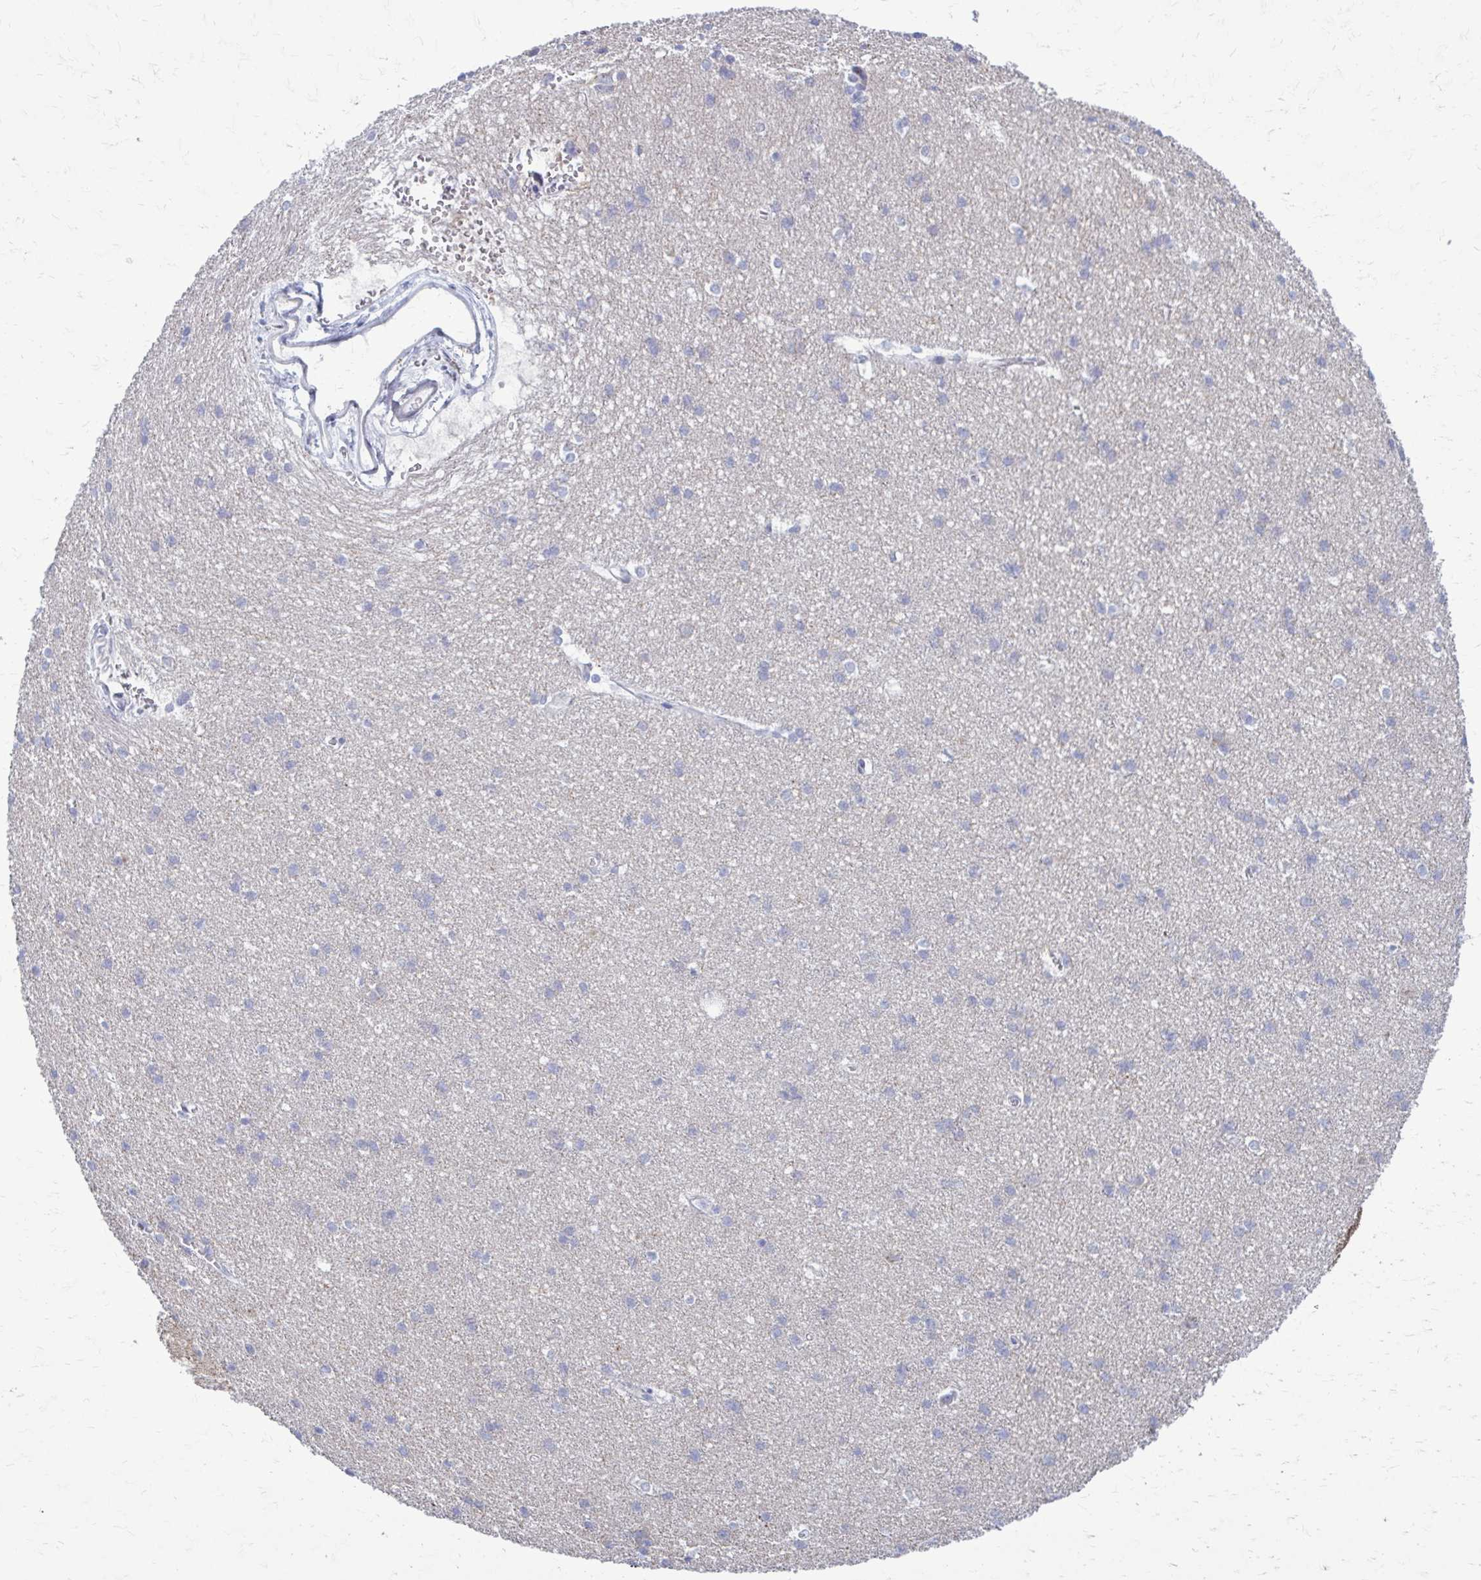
{"staining": {"intensity": "negative", "quantity": "none", "location": "none"}, "tissue": "cerebral cortex", "cell_type": "Endothelial cells", "image_type": "normal", "snomed": [{"axis": "morphology", "description": "Normal tissue, NOS"}, {"axis": "topography", "description": "Cerebral cortex"}], "caption": "Normal cerebral cortex was stained to show a protein in brown. There is no significant expression in endothelial cells.", "gene": "CLTA", "patient": {"sex": "male", "age": 37}}